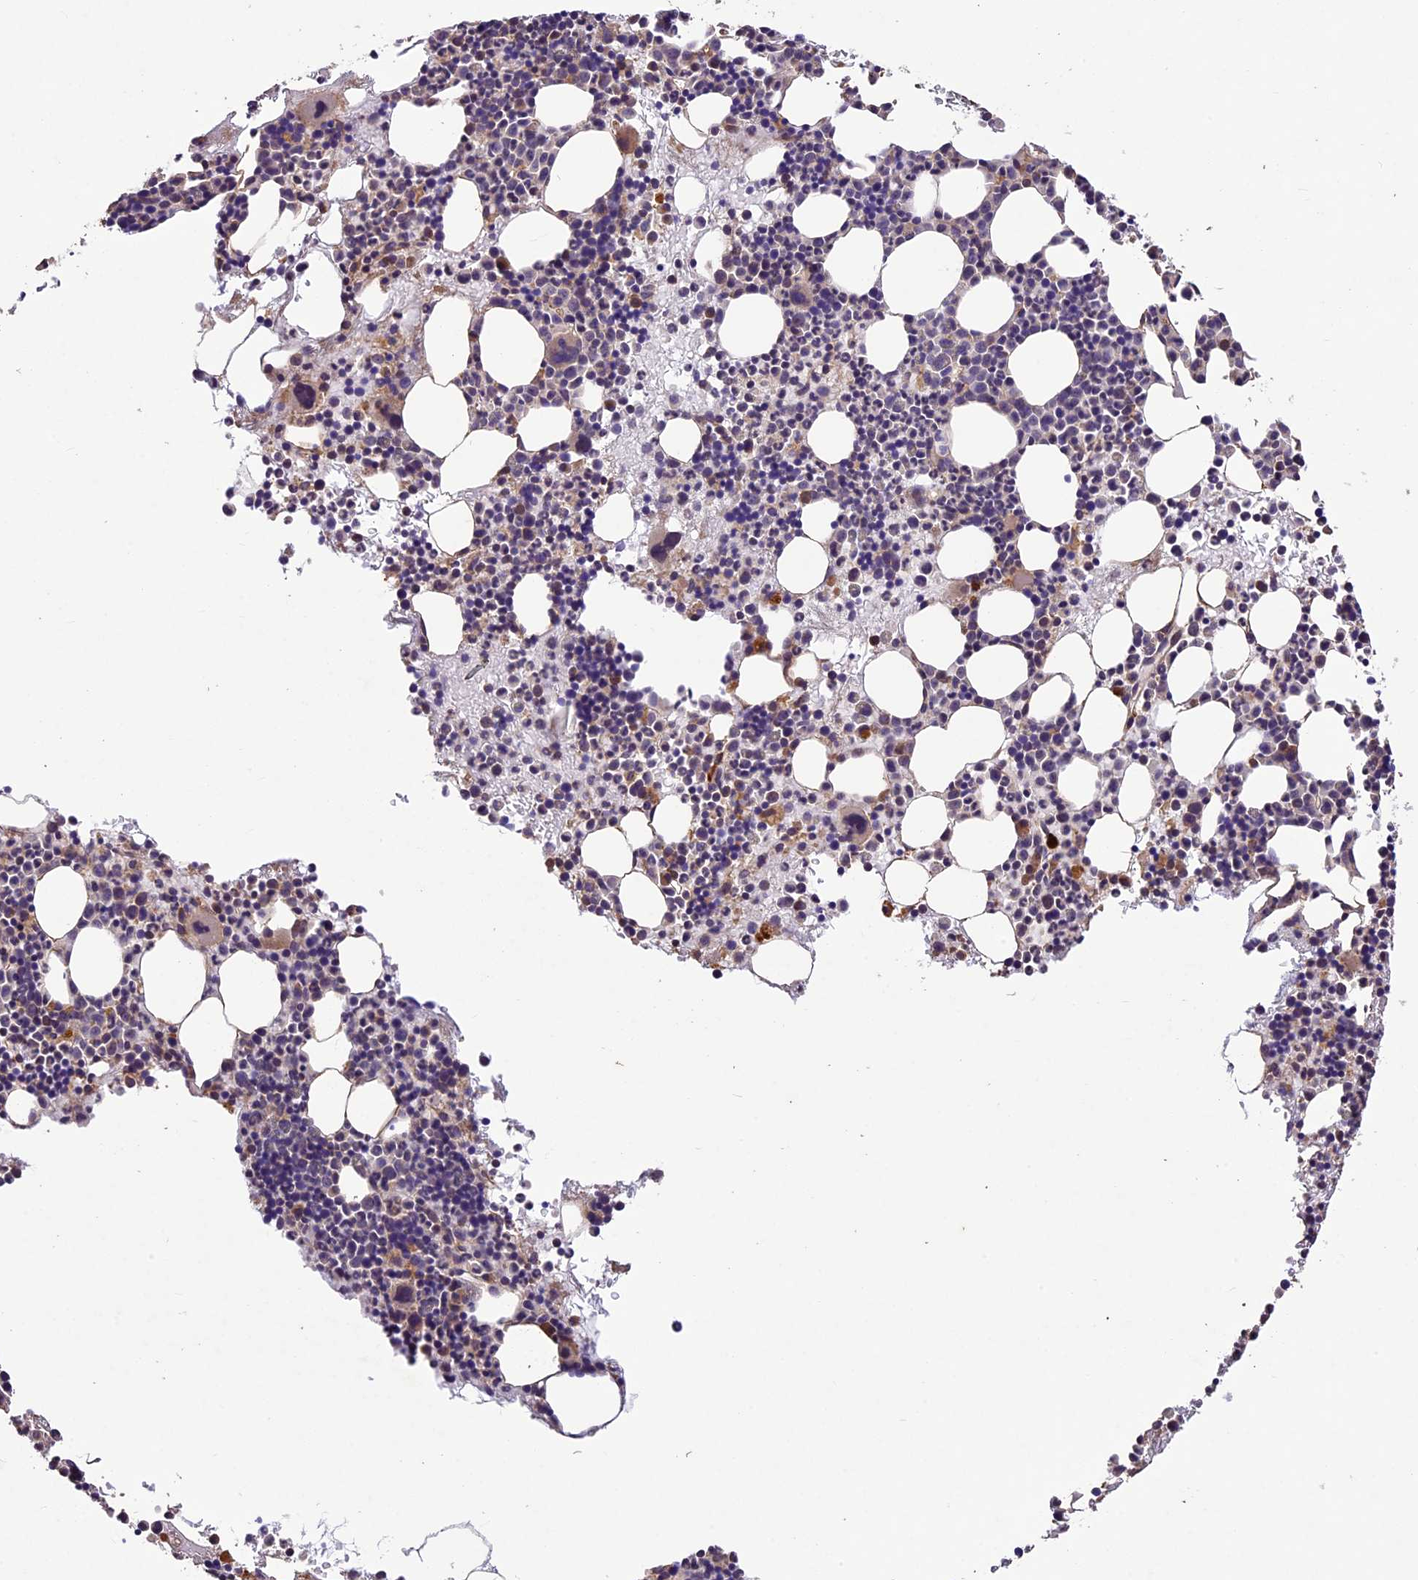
{"staining": {"intensity": "moderate", "quantity": "25%-75%", "location": "cytoplasmic/membranous"}, "tissue": "bone marrow", "cell_type": "Hematopoietic cells", "image_type": "normal", "snomed": [{"axis": "morphology", "description": "Normal tissue, NOS"}, {"axis": "topography", "description": "Bone marrow"}], "caption": "Hematopoietic cells exhibit medium levels of moderate cytoplasmic/membranous expression in about 25%-75% of cells in normal bone marrow.", "gene": "CRLF1", "patient": {"sex": "male", "age": 51}}